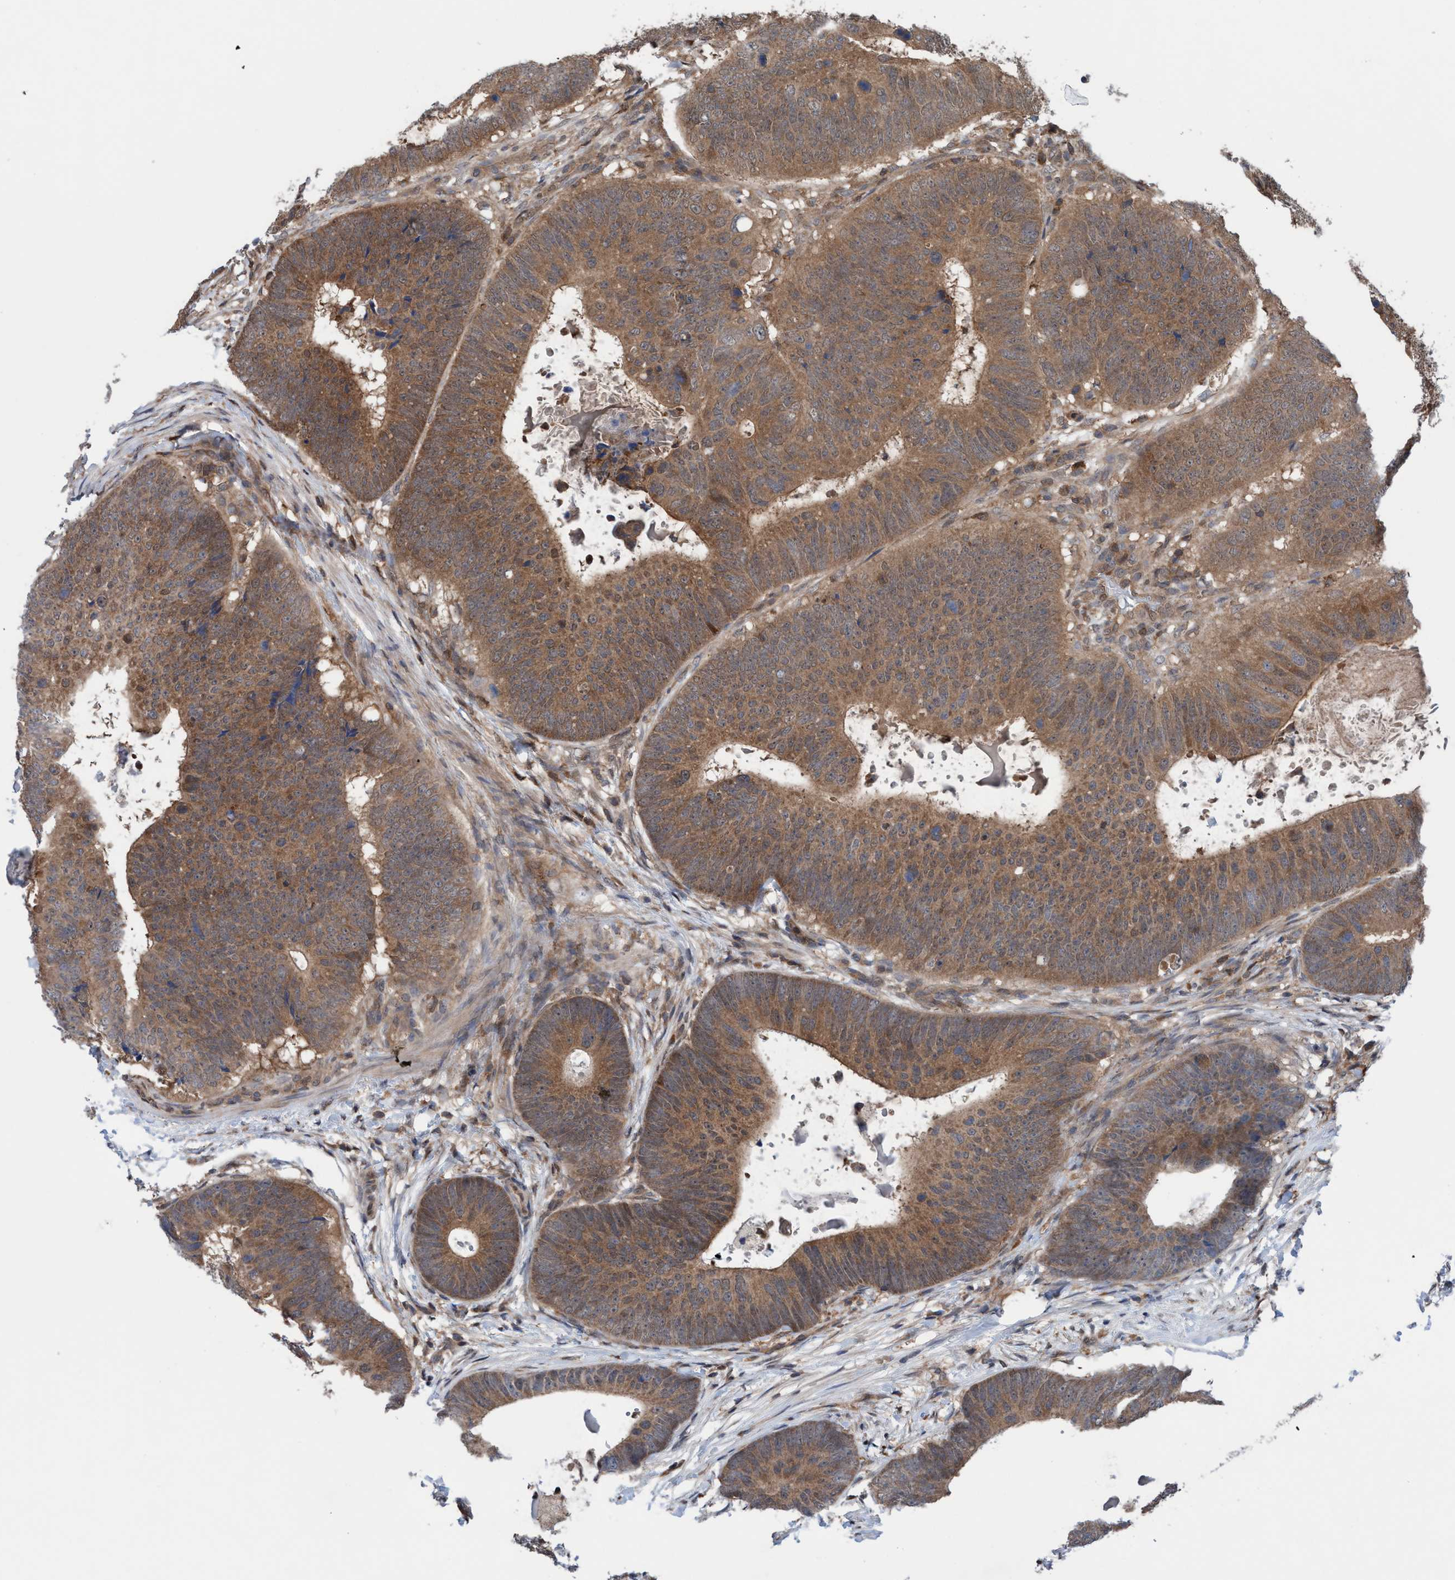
{"staining": {"intensity": "moderate", "quantity": ">75%", "location": "cytoplasmic/membranous"}, "tissue": "colorectal cancer", "cell_type": "Tumor cells", "image_type": "cancer", "snomed": [{"axis": "morphology", "description": "Adenocarcinoma, NOS"}, {"axis": "topography", "description": "Colon"}], "caption": "Immunohistochemistry of colorectal cancer shows medium levels of moderate cytoplasmic/membranous staining in approximately >75% of tumor cells. The staining was performed using DAB (3,3'-diaminobenzidine) to visualize the protein expression in brown, while the nuclei were stained in blue with hematoxylin (Magnification: 20x).", "gene": "GLOD4", "patient": {"sex": "male", "age": 56}}